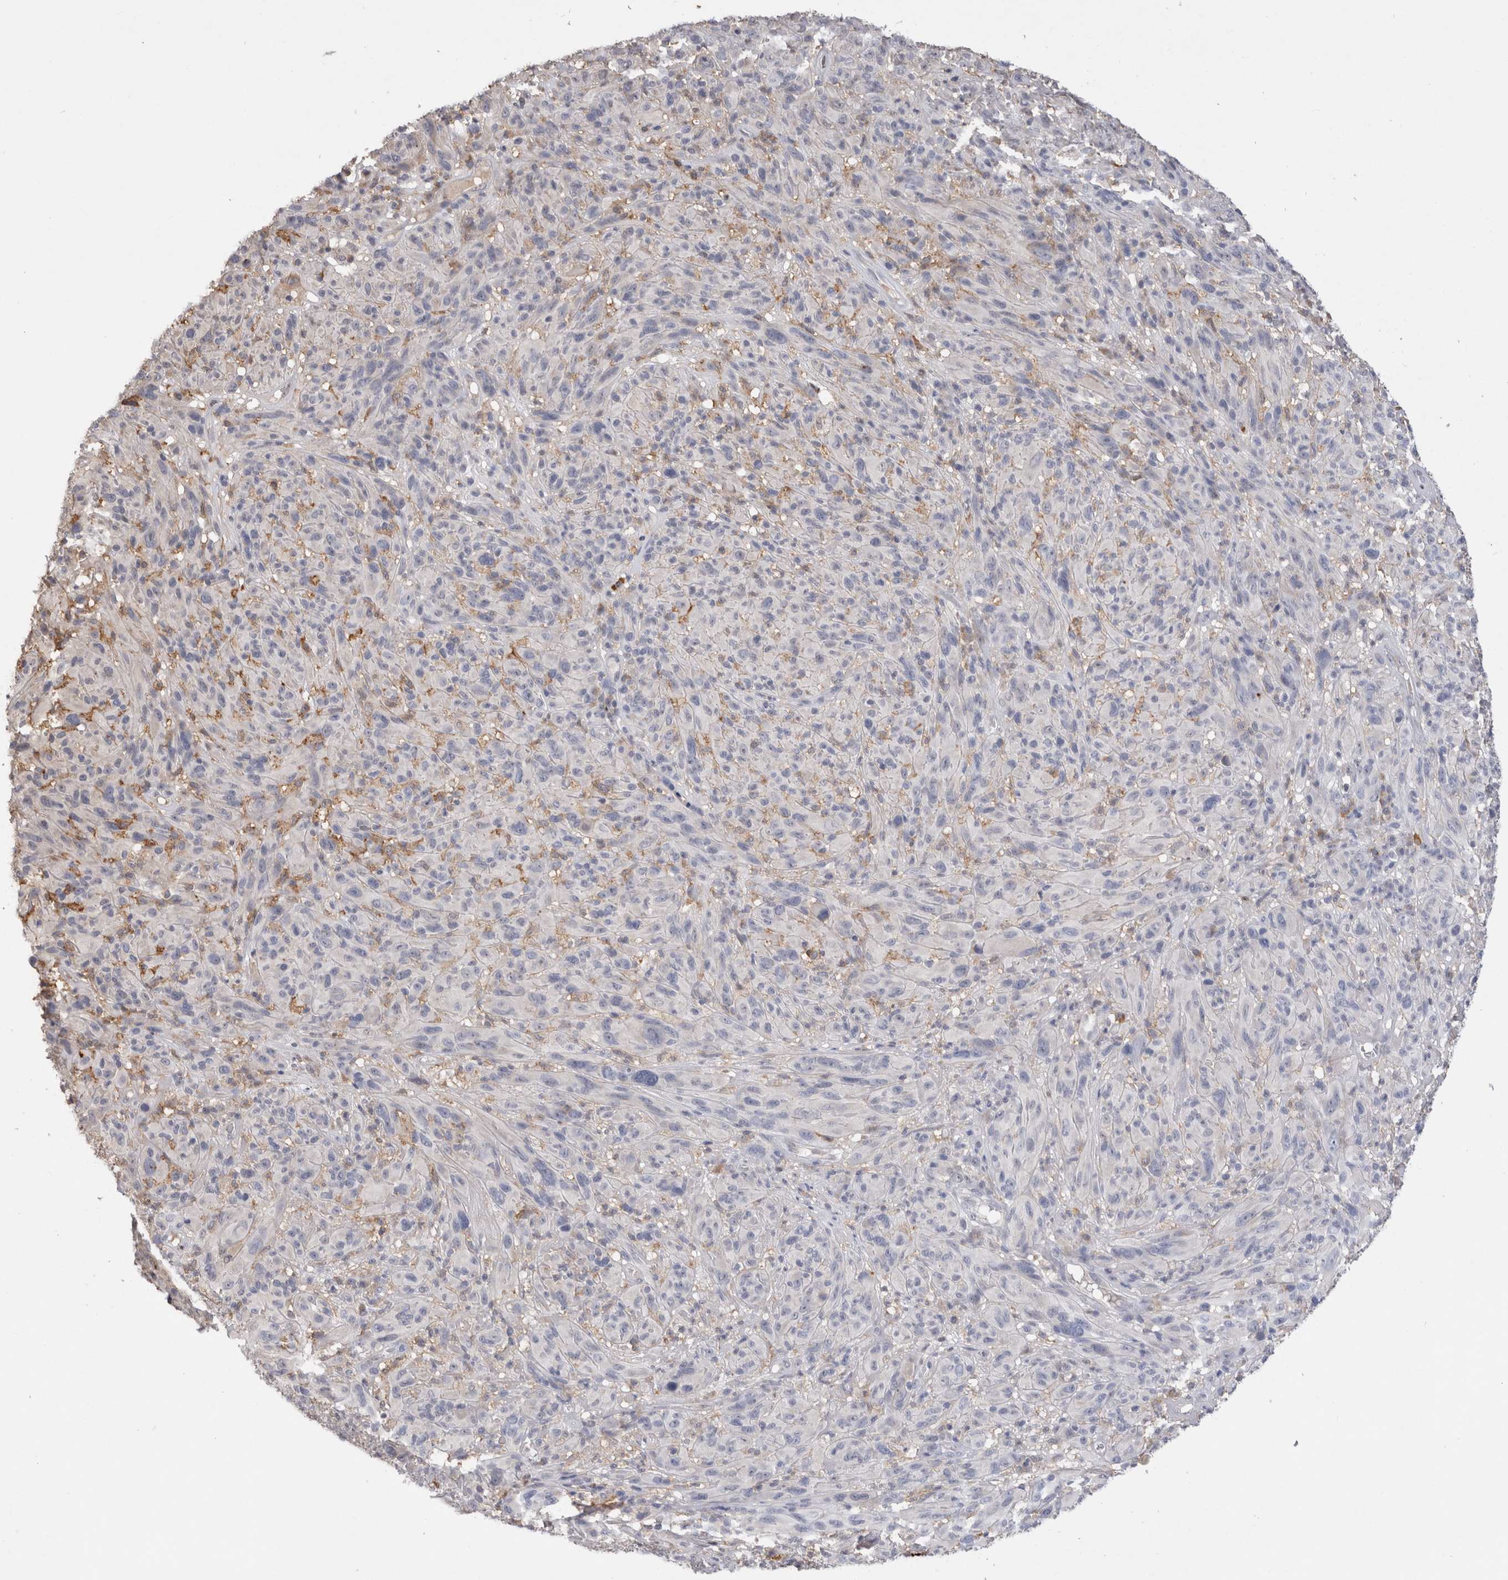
{"staining": {"intensity": "negative", "quantity": "none", "location": "none"}, "tissue": "melanoma", "cell_type": "Tumor cells", "image_type": "cancer", "snomed": [{"axis": "morphology", "description": "Malignant melanoma, NOS"}, {"axis": "topography", "description": "Skin of head"}], "caption": "Tumor cells show no significant staining in malignant melanoma. (Brightfield microscopy of DAB IHC at high magnification).", "gene": "VSIG4", "patient": {"sex": "male", "age": 96}}